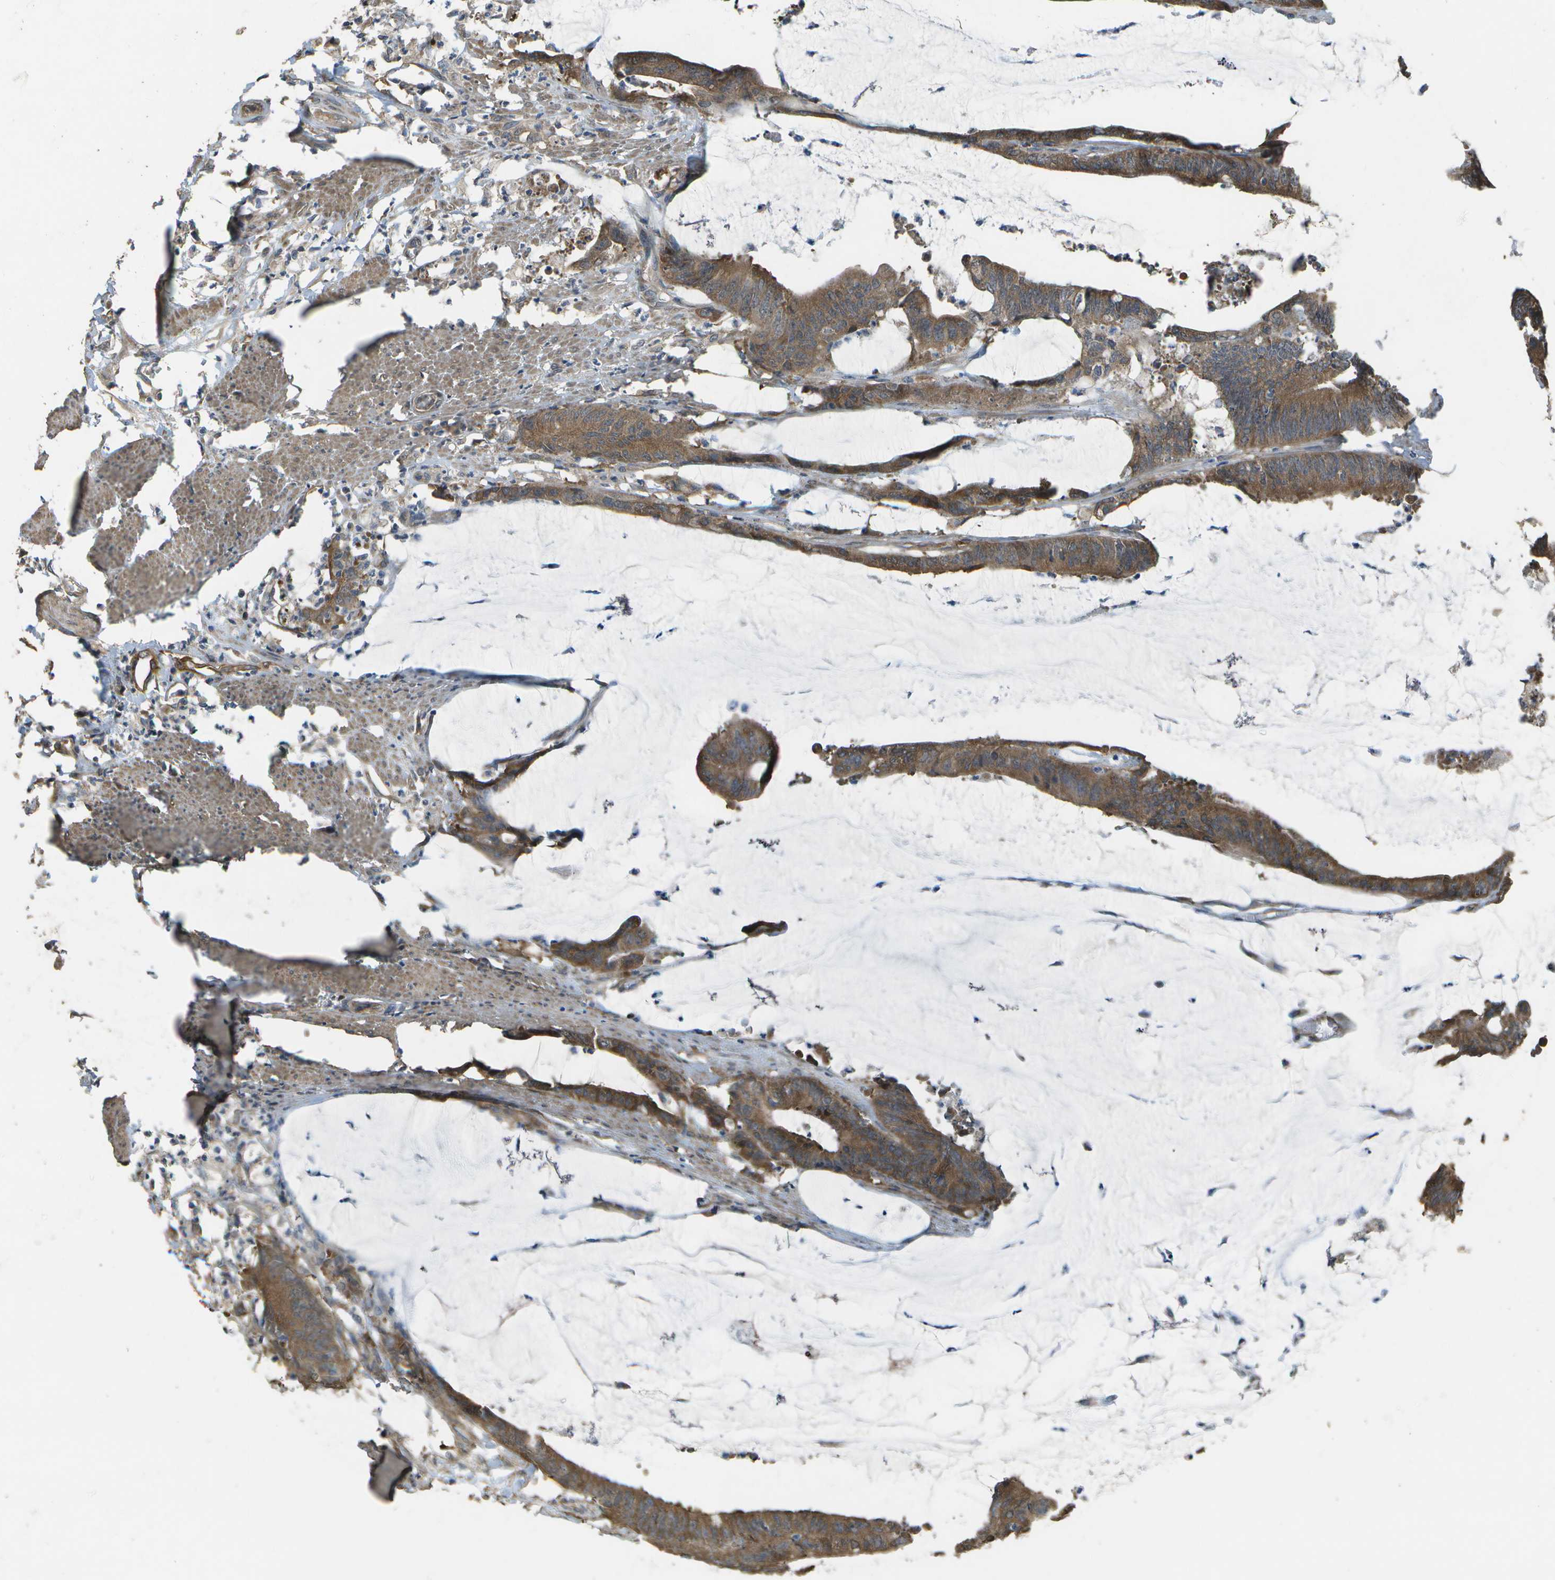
{"staining": {"intensity": "moderate", "quantity": ">75%", "location": "cytoplasmic/membranous"}, "tissue": "colorectal cancer", "cell_type": "Tumor cells", "image_type": "cancer", "snomed": [{"axis": "morphology", "description": "Adenocarcinoma, NOS"}, {"axis": "topography", "description": "Rectum"}], "caption": "A brown stain highlights moderate cytoplasmic/membranous expression of a protein in colorectal cancer (adenocarcinoma) tumor cells. (Brightfield microscopy of DAB IHC at high magnification).", "gene": "CLNS1A", "patient": {"sex": "female", "age": 66}}